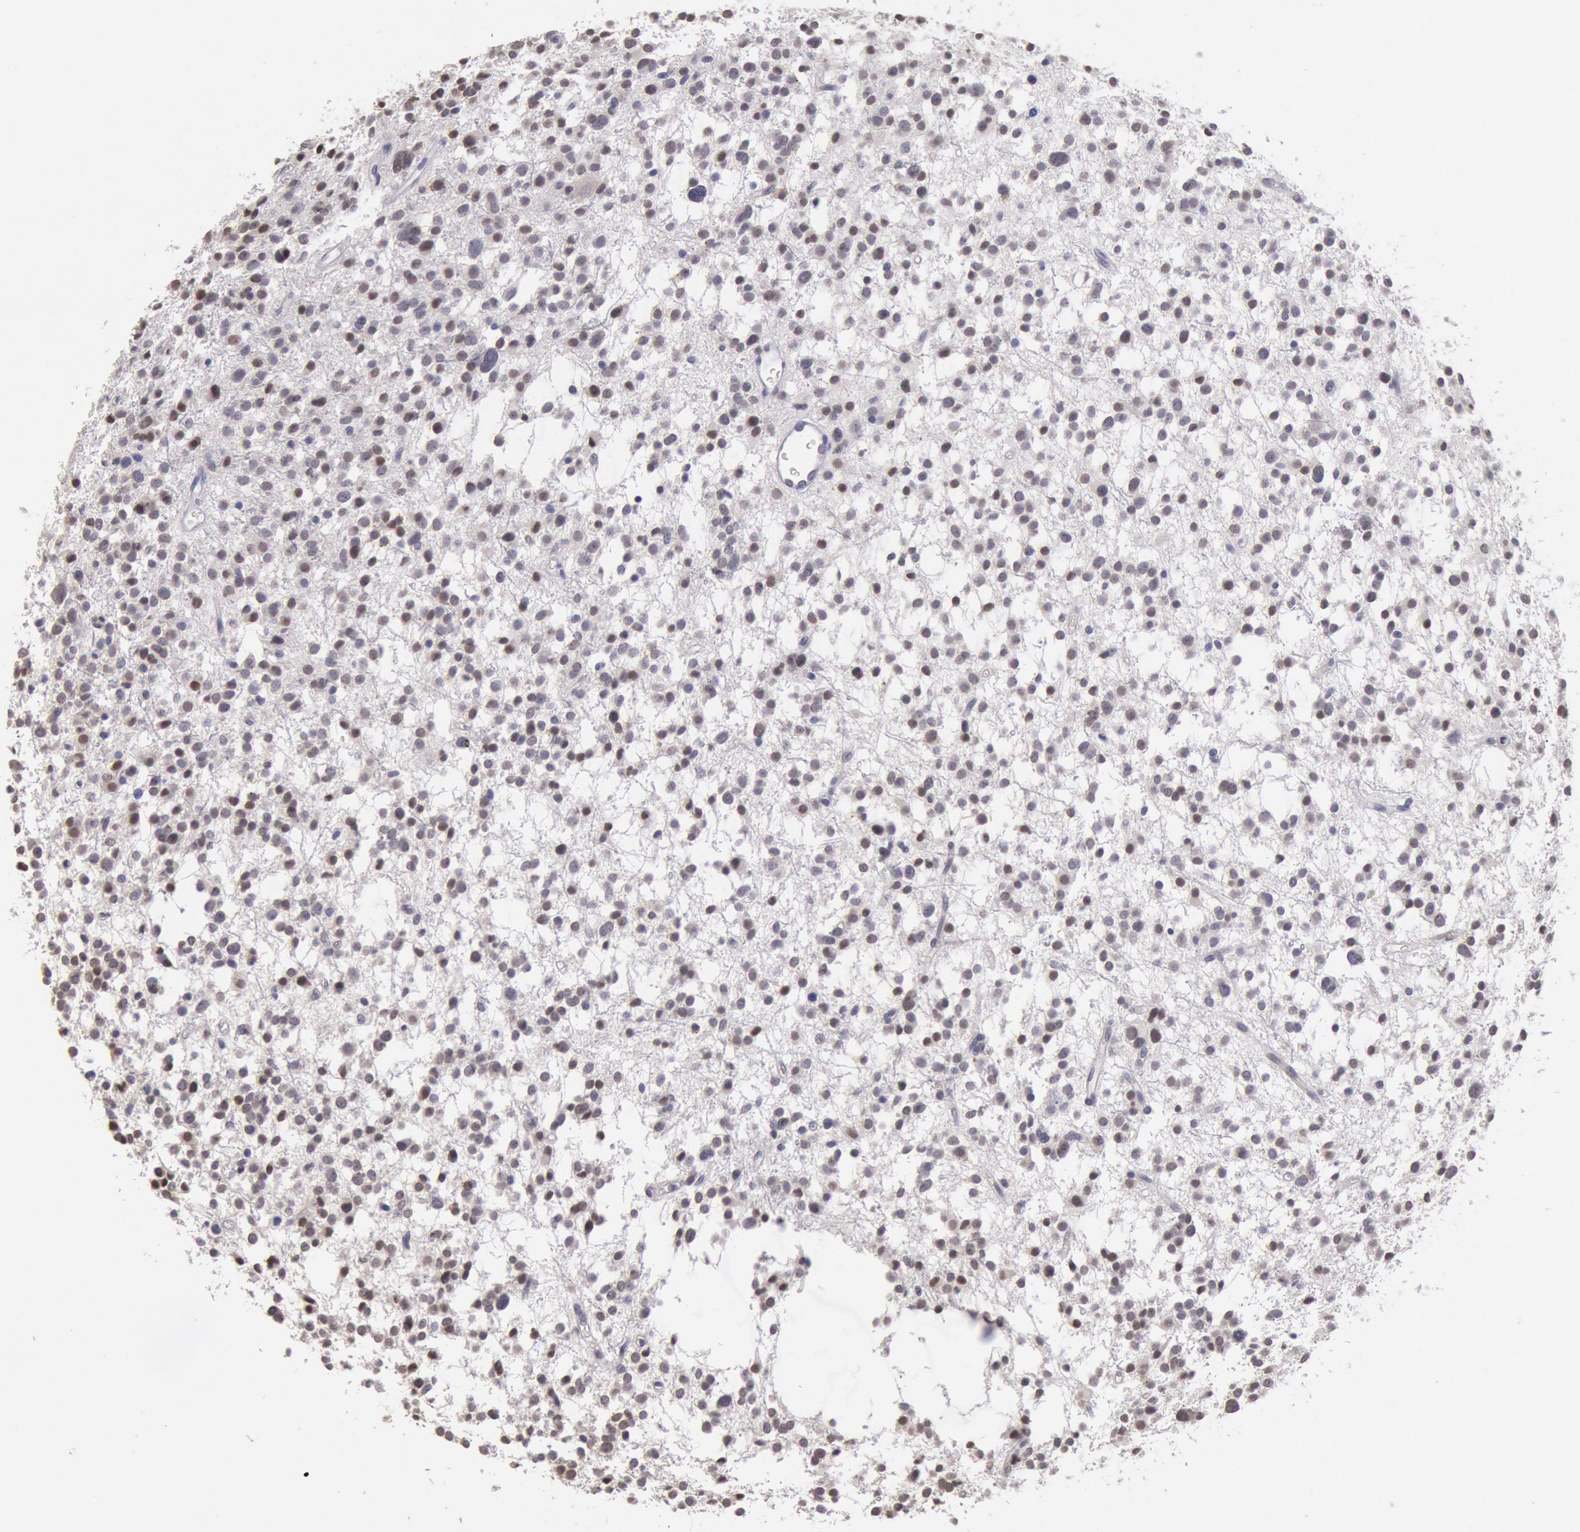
{"staining": {"intensity": "weak", "quantity": "<25%", "location": "nuclear"}, "tissue": "glioma", "cell_type": "Tumor cells", "image_type": "cancer", "snomed": [{"axis": "morphology", "description": "Glioma, malignant, Low grade"}, {"axis": "topography", "description": "Brain"}], "caption": "DAB immunohistochemical staining of glioma displays no significant expression in tumor cells.", "gene": "MYH7", "patient": {"sex": "female", "age": 36}}